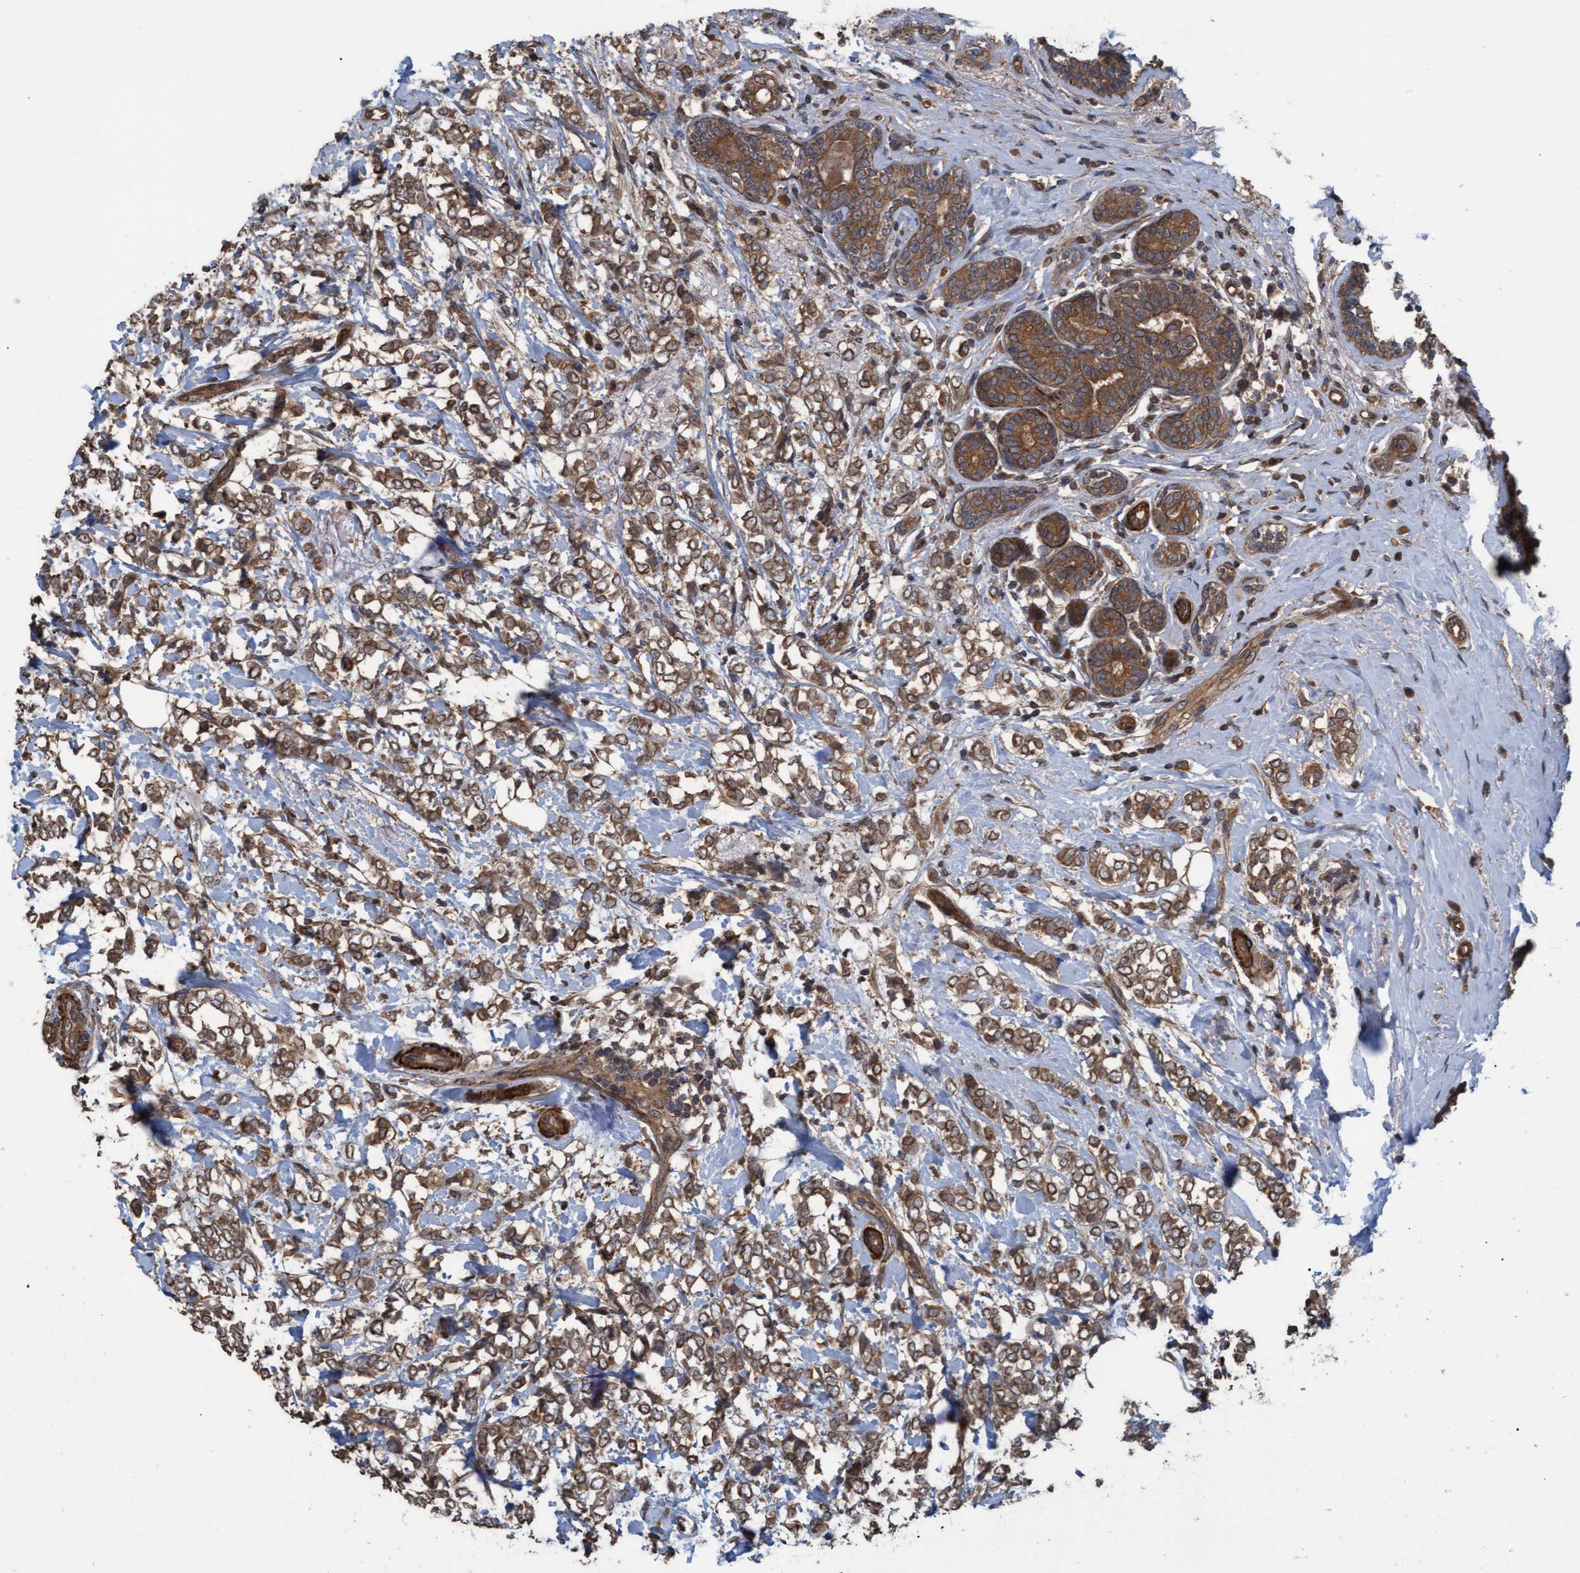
{"staining": {"intensity": "moderate", "quantity": ">75%", "location": "cytoplasmic/membranous"}, "tissue": "breast cancer", "cell_type": "Tumor cells", "image_type": "cancer", "snomed": [{"axis": "morphology", "description": "Normal tissue, NOS"}, {"axis": "morphology", "description": "Lobular carcinoma"}, {"axis": "topography", "description": "Breast"}], "caption": "Human breast lobular carcinoma stained for a protein (brown) reveals moderate cytoplasmic/membranous positive expression in approximately >75% of tumor cells.", "gene": "GGT6", "patient": {"sex": "female", "age": 47}}